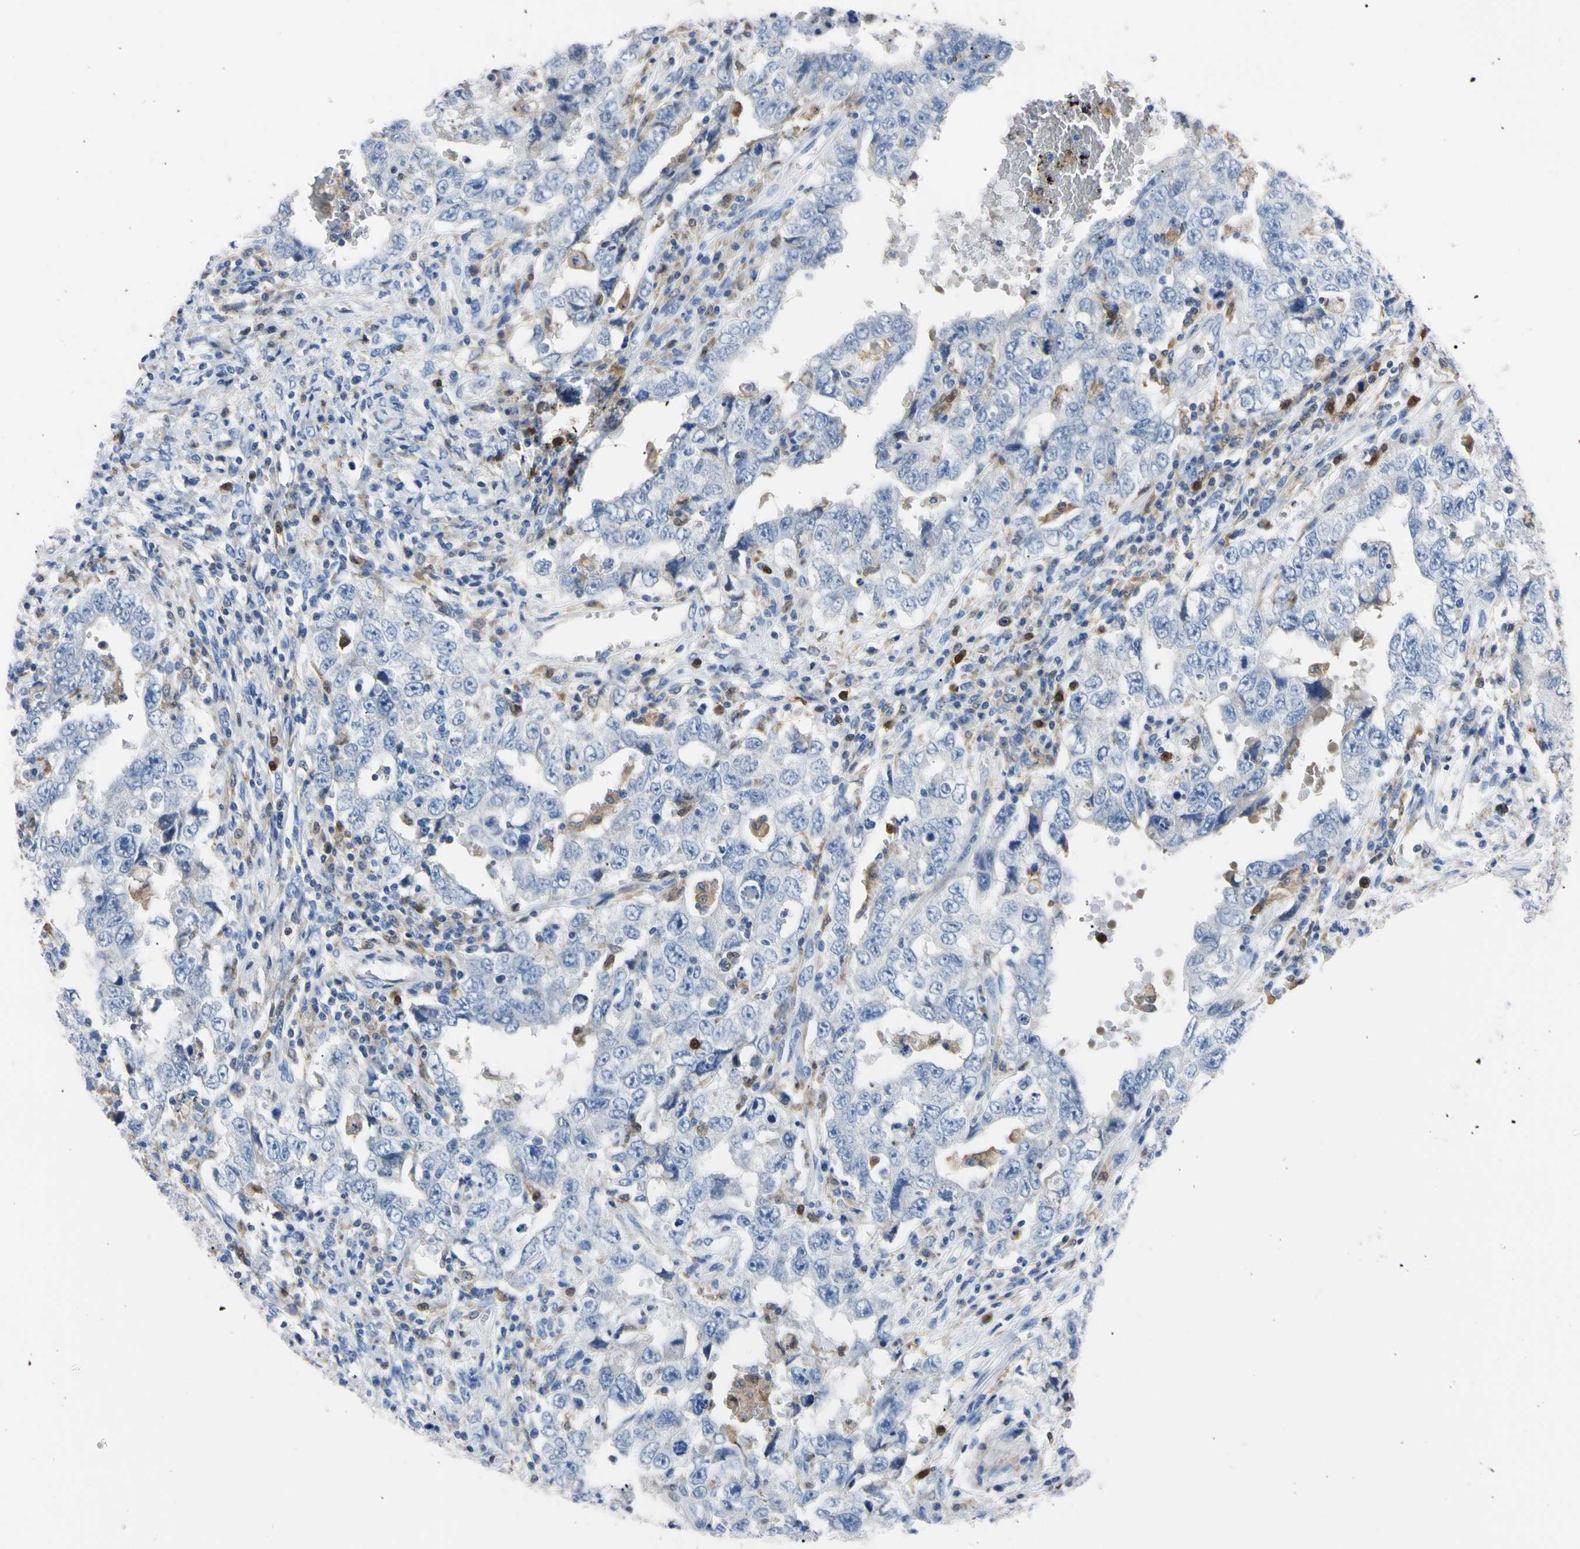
{"staining": {"intensity": "negative", "quantity": "none", "location": "none"}, "tissue": "testis cancer", "cell_type": "Tumor cells", "image_type": "cancer", "snomed": [{"axis": "morphology", "description": "Carcinoma, Embryonal, NOS"}, {"axis": "topography", "description": "Testis"}], "caption": "Immunohistochemistry (IHC) micrograph of human embryonal carcinoma (testis) stained for a protein (brown), which demonstrates no positivity in tumor cells.", "gene": "NCF4", "patient": {"sex": "male", "age": 26}}